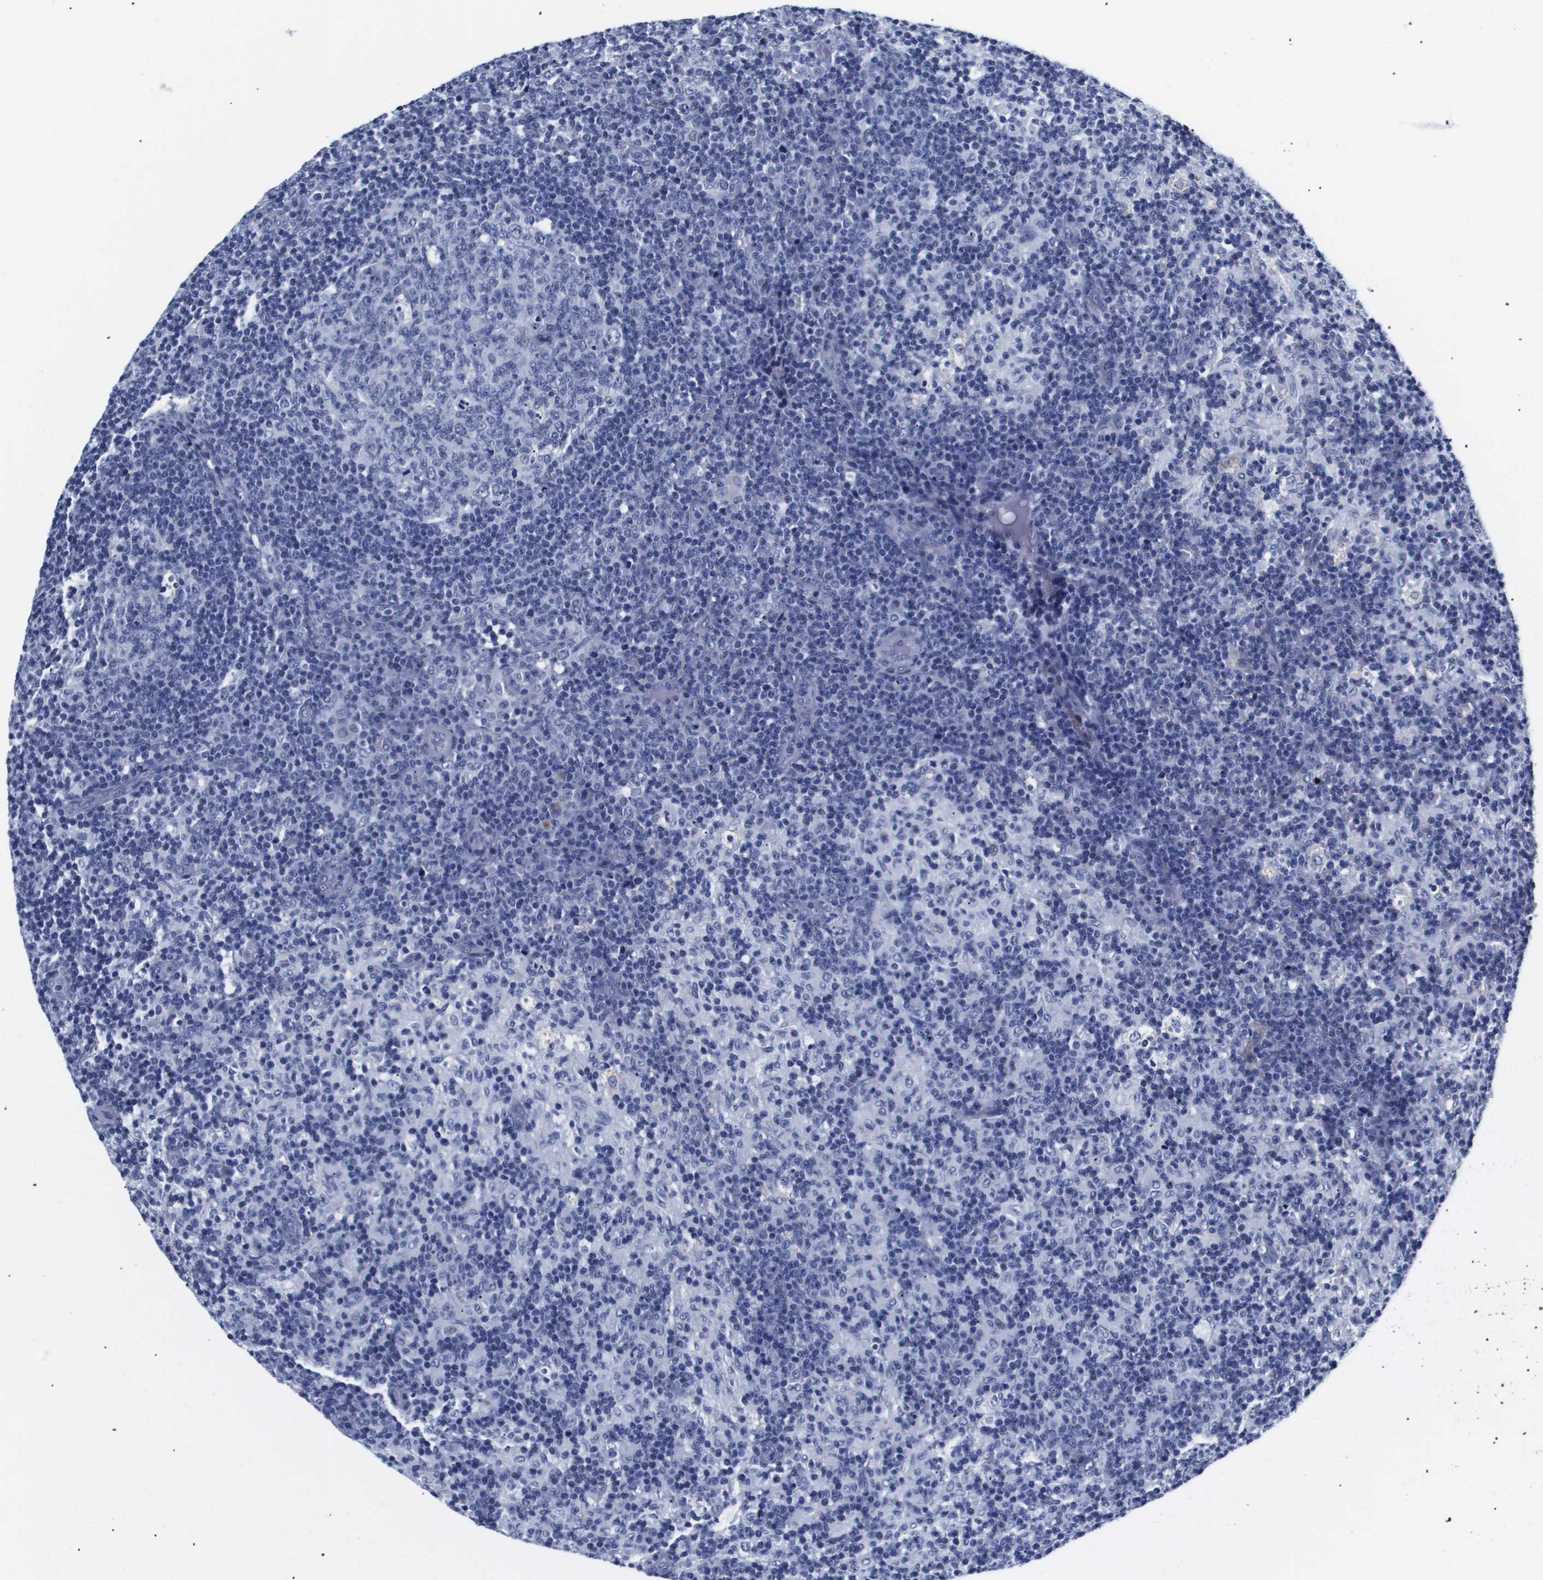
{"staining": {"intensity": "negative", "quantity": "none", "location": "none"}, "tissue": "lymph node", "cell_type": "Germinal center cells", "image_type": "normal", "snomed": [{"axis": "morphology", "description": "Normal tissue, NOS"}, {"axis": "morphology", "description": "Inflammation, NOS"}, {"axis": "topography", "description": "Lymph node"}], "caption": "Germinal center cells are negative for protein expression in normal human lymph node.", "gene": "ATP6V0A4", "patient": {"sex": "male", "age": 55}}